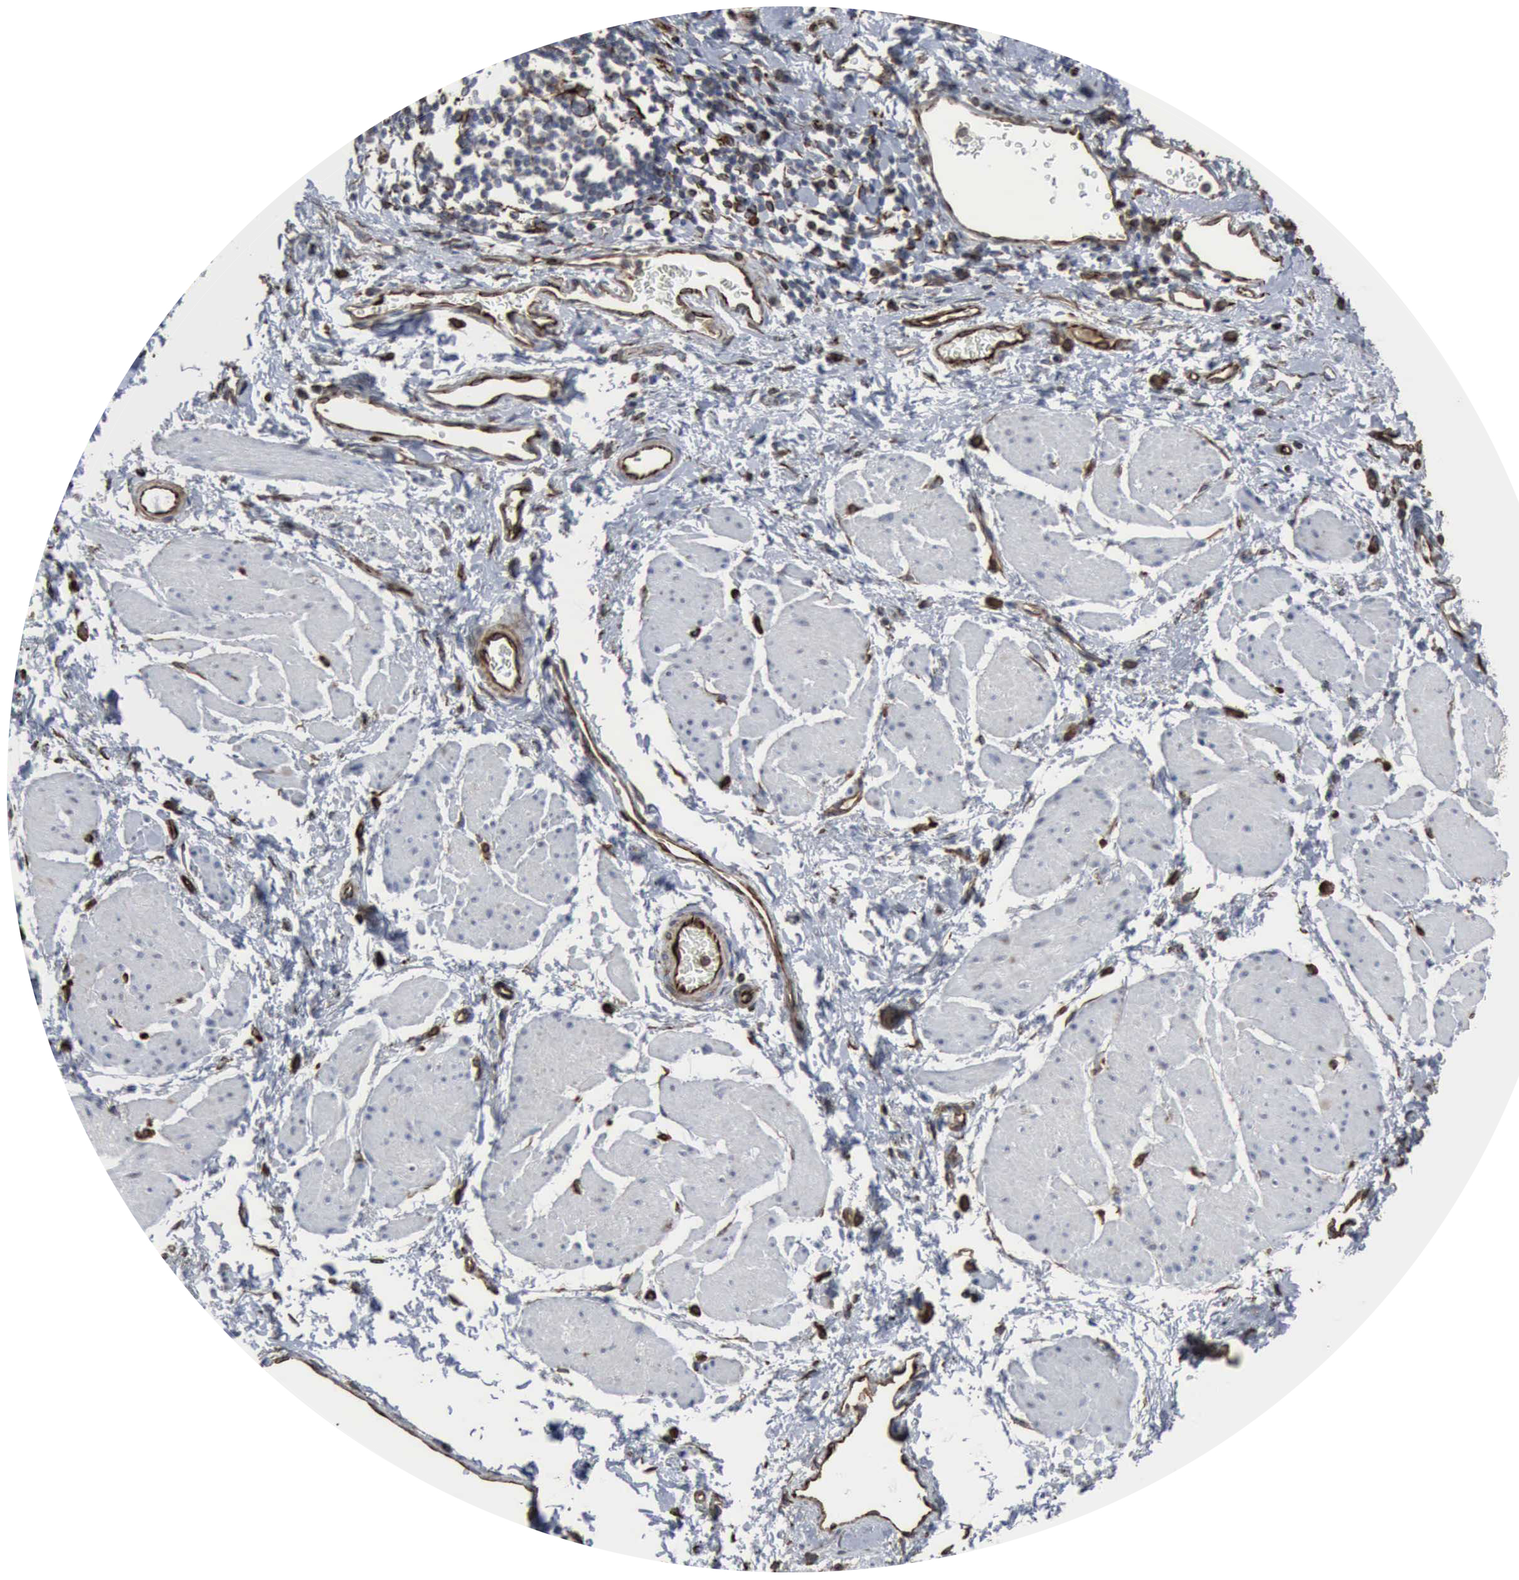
{"staining": {"intensity": "weak", "quantity": "<25%", "location": "nuclear"}, "tissue": "esophagus", "cell_type": "Squamous epithelial cells", "image_type": "normal", "snomed": [{"axis": "morphology", "description": "Normal tissue, NOS"}, {"axis": "topography", "description": "Esophagus"}], "caption": "IHC image of benign esophagus stained for a protein (brown), which shows no staining in squamous epithelial cells.", "gene": "CCNE1", "patient": {"sex": "male", "age": 70}}